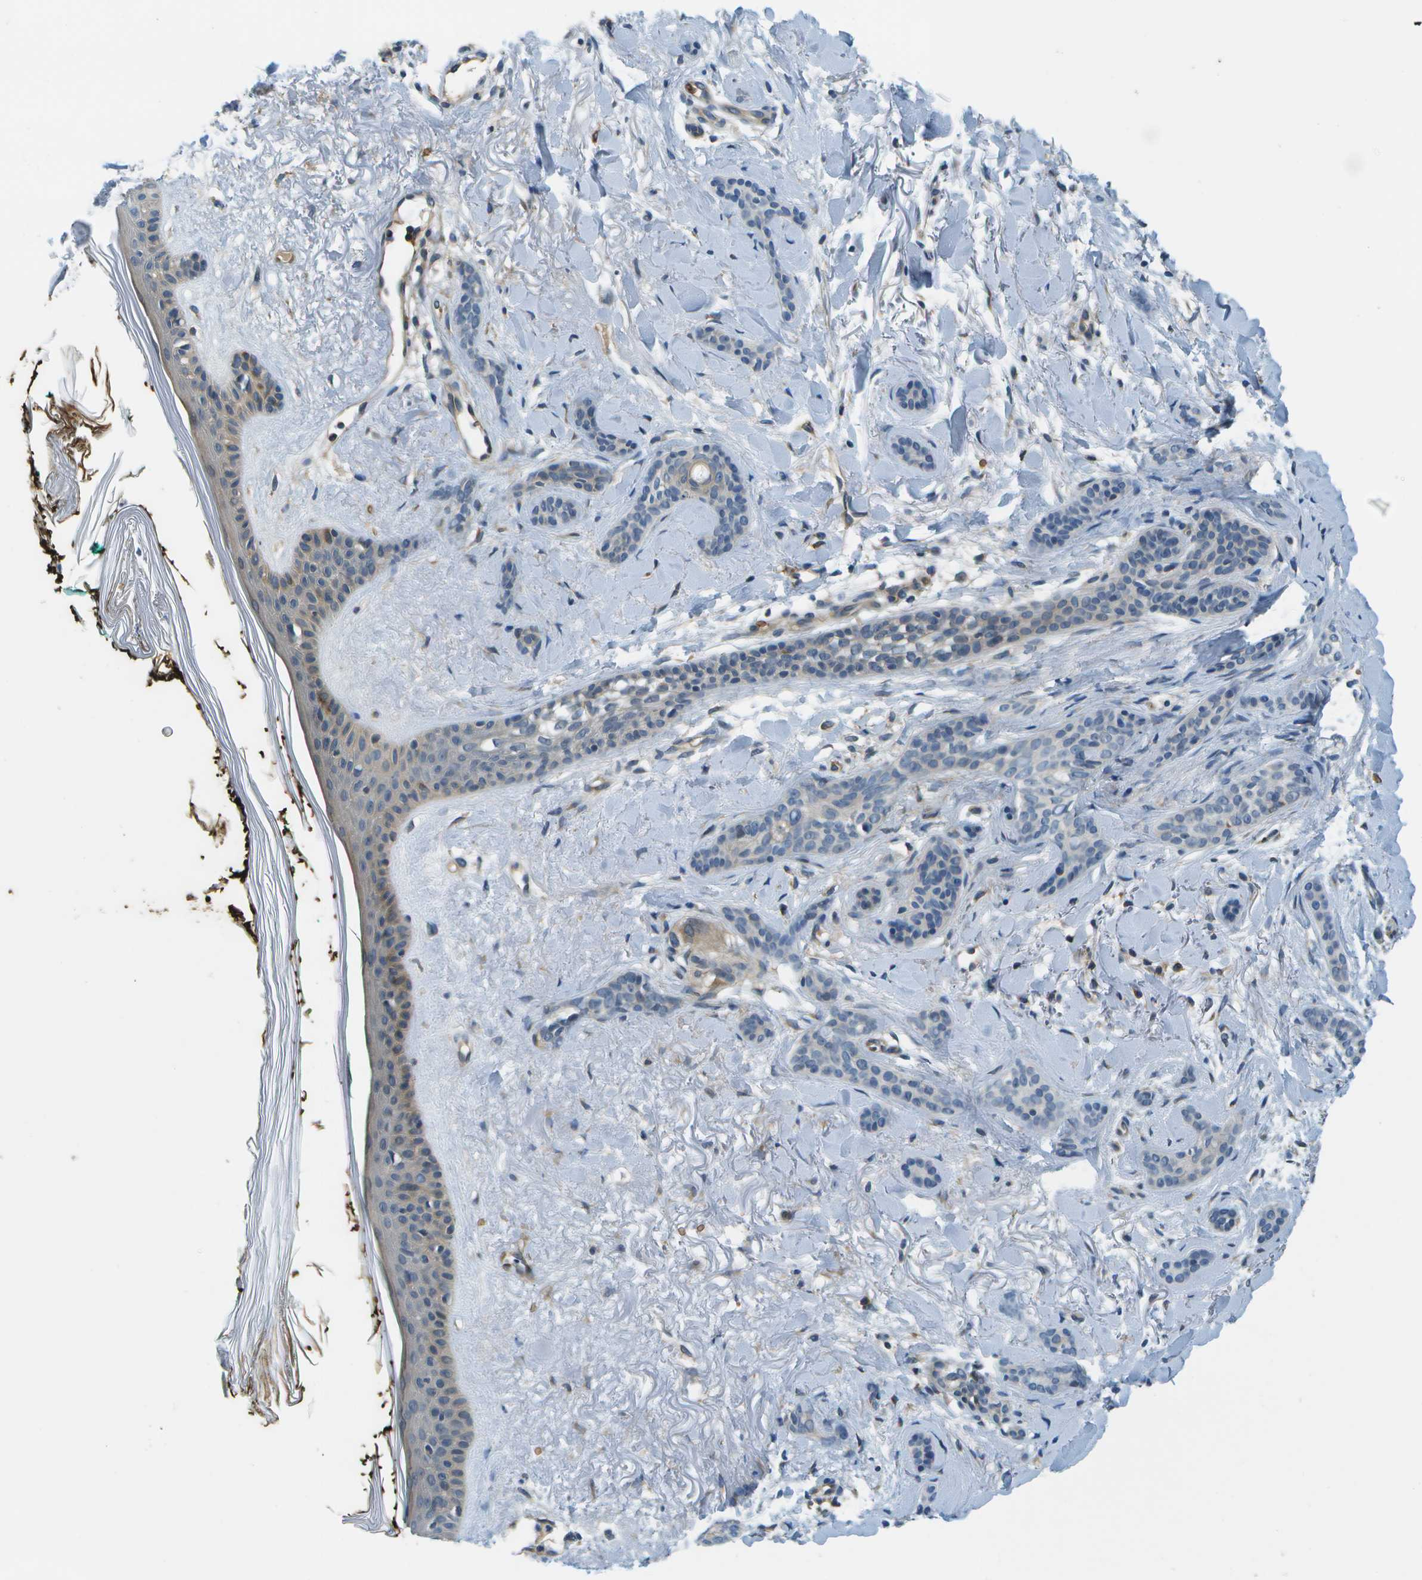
{"staining": {"intensity": "negative", "quantity": "none", "location": "none"}, "tissue": "skin cancer", "cell_type": "Tumor cells", "image_type": "cancer", "snomed": [{"axis": "morphology", "description": "Basal cell carcinoma"}, {"axis": "morphology", "description": "Adnexal tumor, benign"}, {"axis": "topography", "description": "Skin"}], "caption": "An image of human skin basal cell carcinoma is negative for staining in tumor cells.", "gene": "CTIF", "patient": {"sex": "female", "age": 42}}